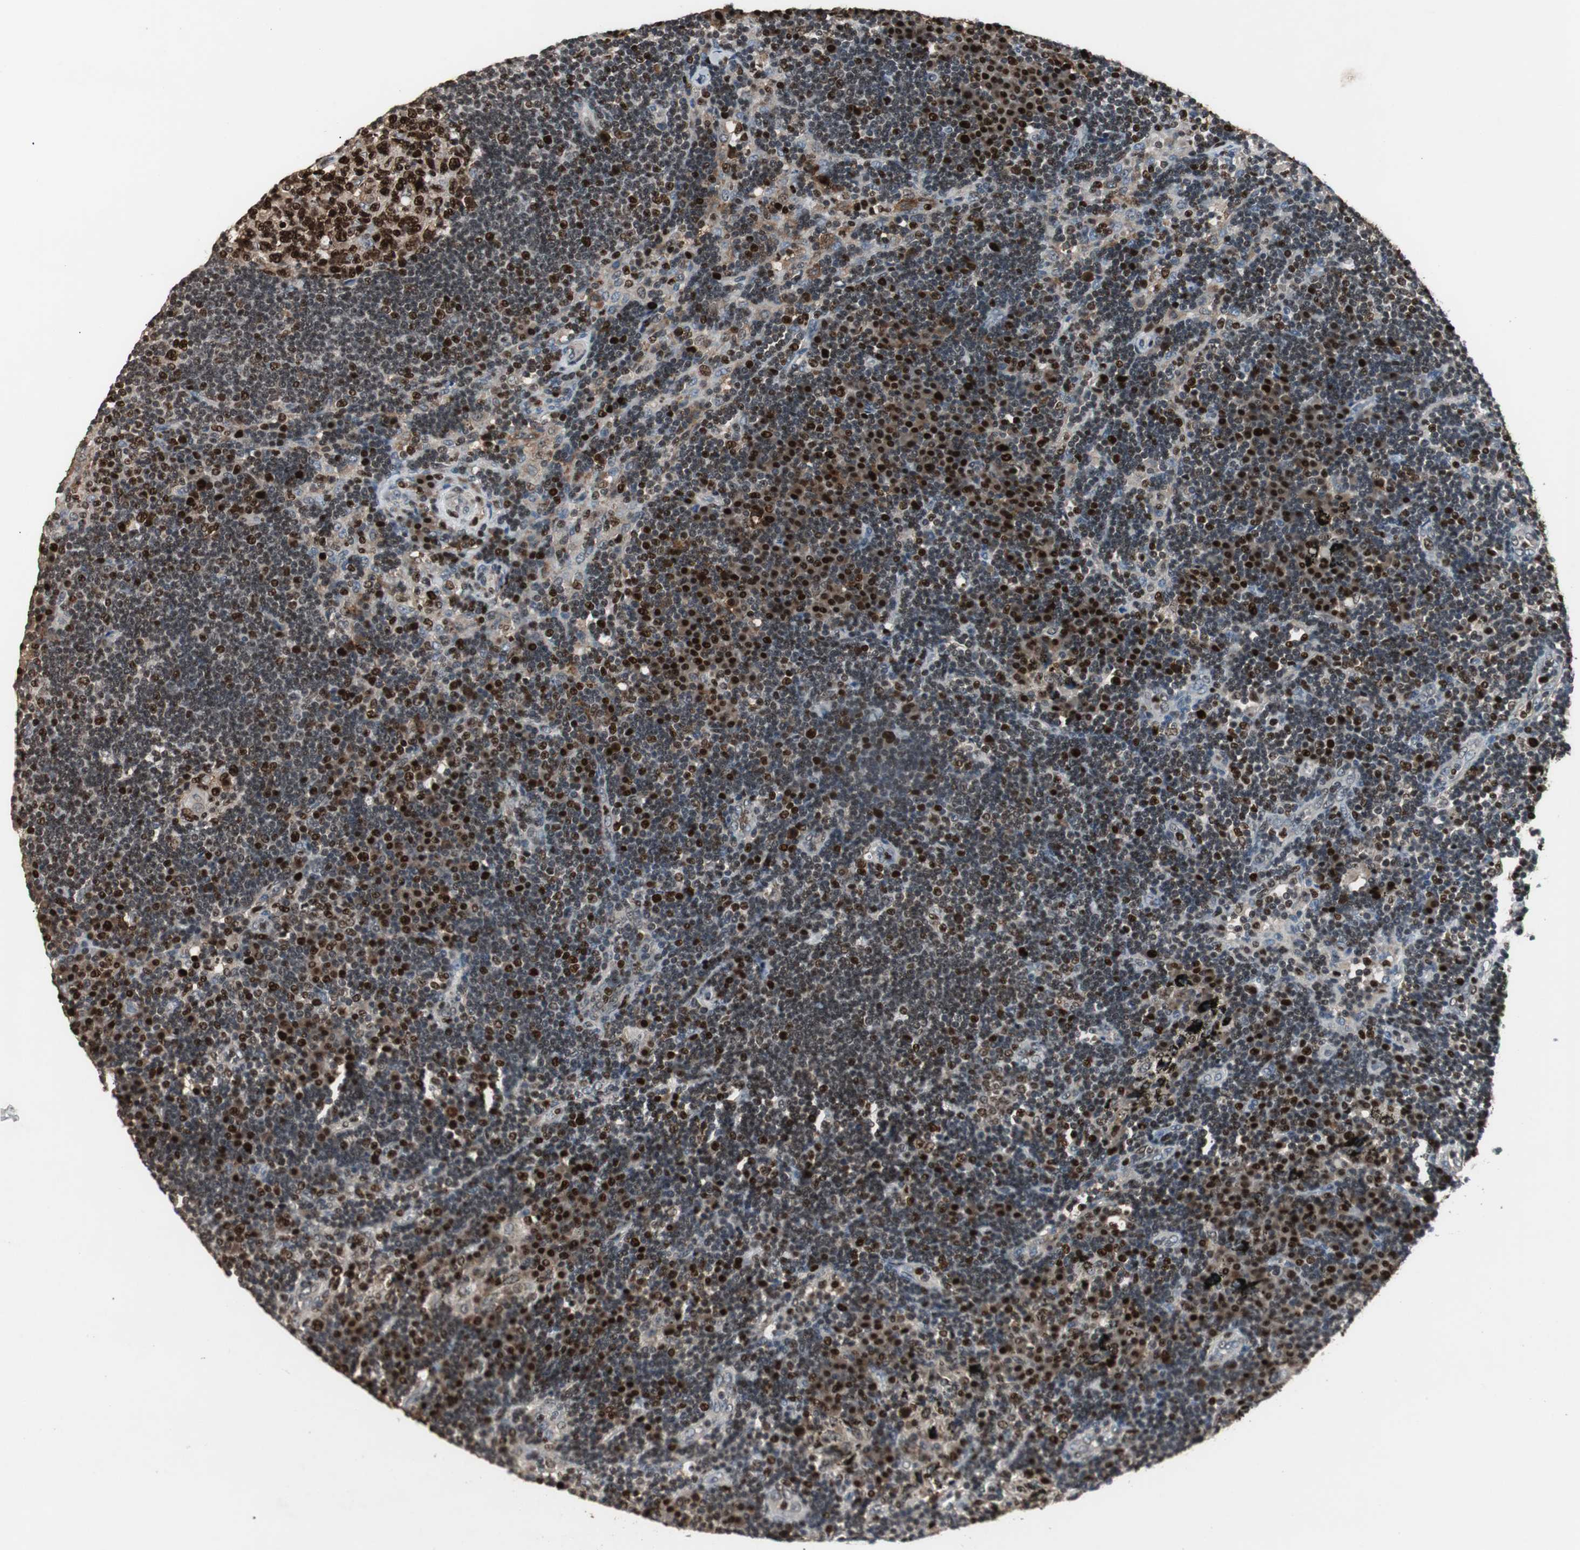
{"staining": {"intensity": "strong", "quantity": ">75%", "location": "nuclear"}, "tissue": "lymph node", "cell_type": "Germinal center cells", "image_type": "normal", "snomed": [{"axis": "morphology", "description": "Normal tissue, NOS"}, {"axis": "morphology", "description": "Squamous cell carcinoma, metastatic, NOS"}, {"axis": "topography", "description": "Lymph node"}], "caption": "A micrograph of human lymph node stained for a protein displays strong nuclear brown staining in germinal center cells. The staining is performed using DAB (3,3'-diaminobenzidine) brown chromogen to label protein expression. The nuclei are counter-stained blue using hematoxylin.", "gene": "FEN1", "patient": {"sex": "female", "age": 53}}